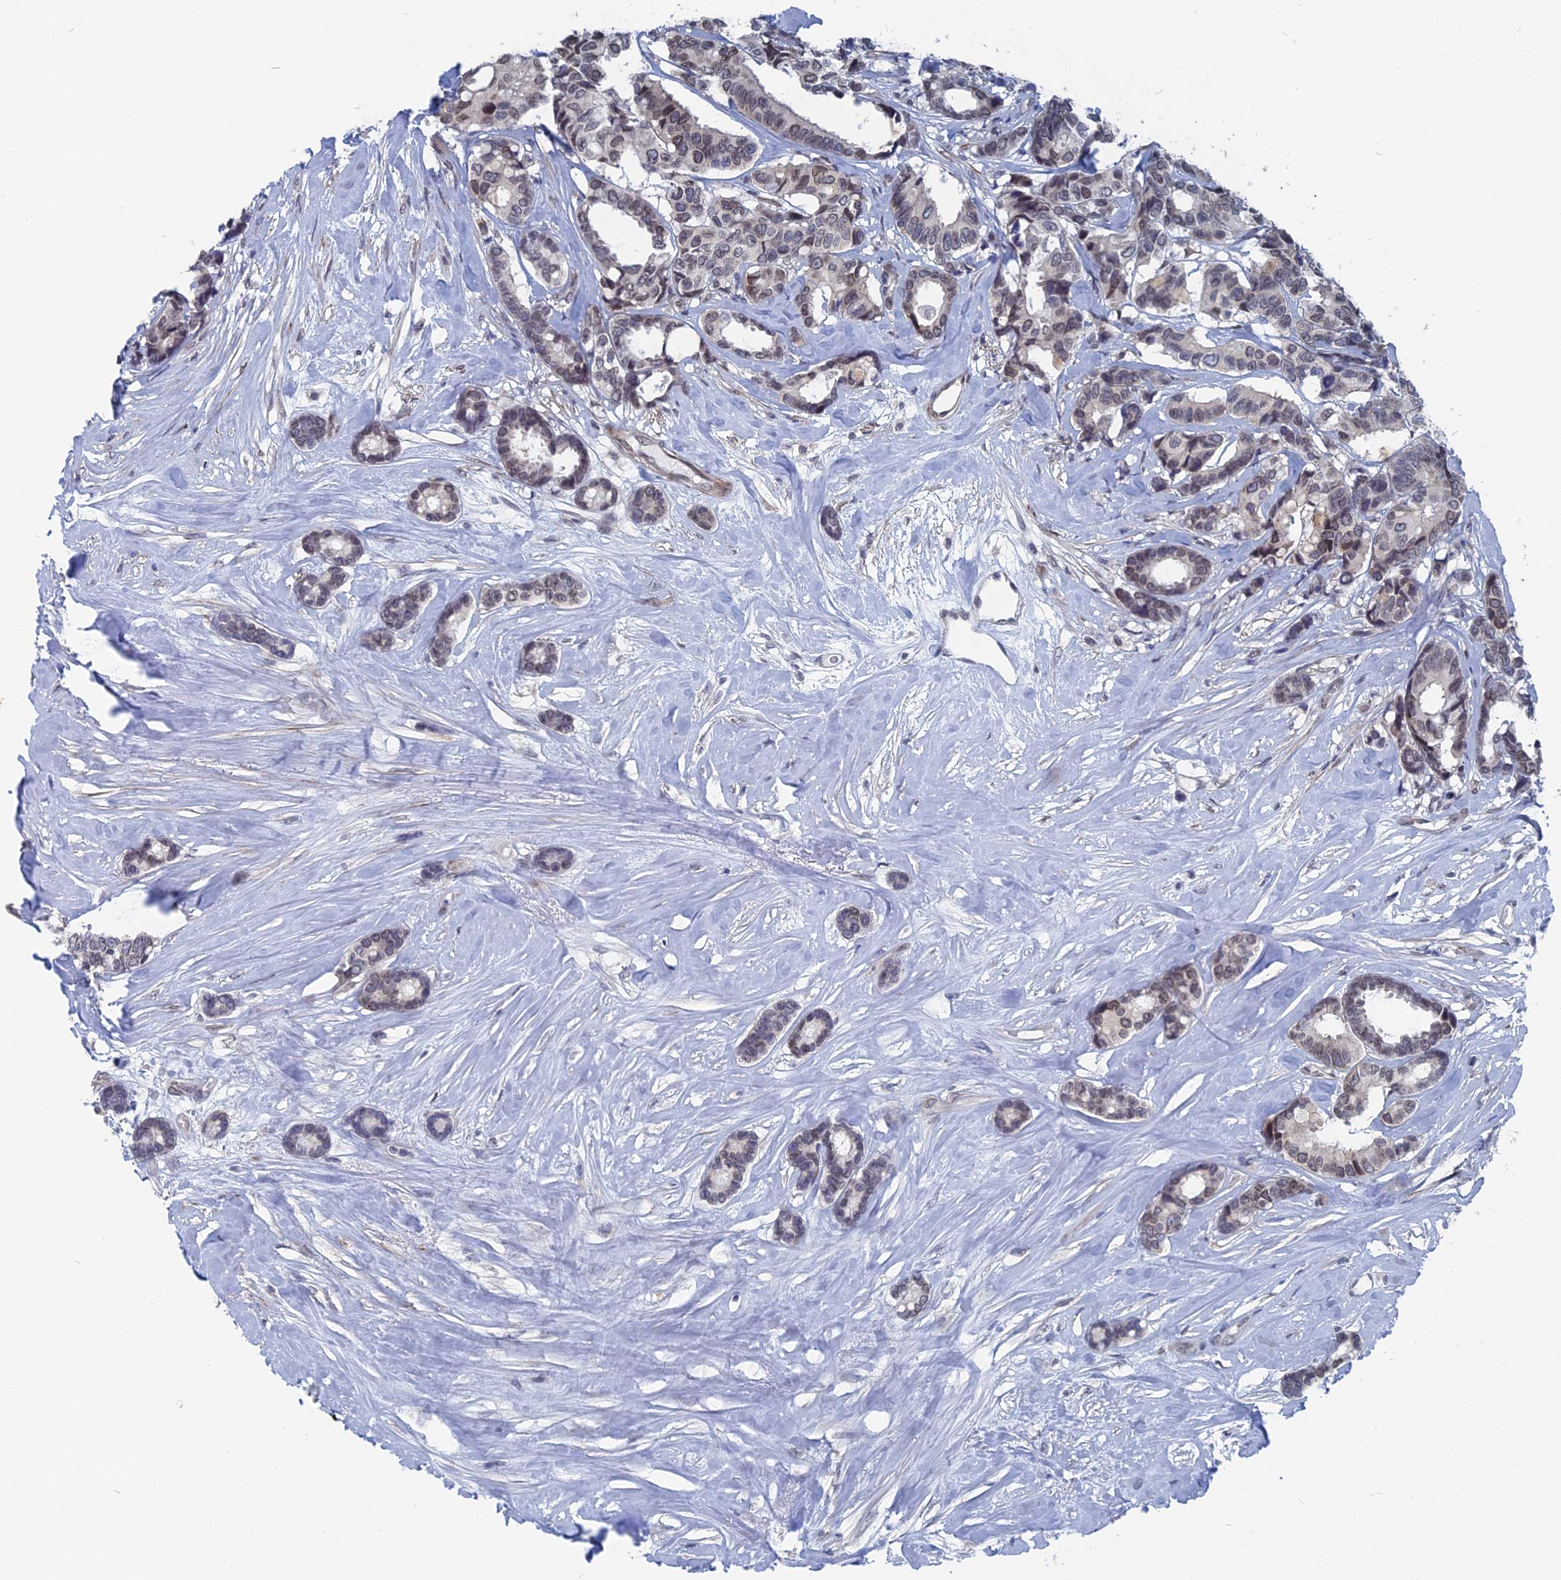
{"staining": {"intensity": "weak", "quantity": "<25%", "location": "nuclear"}, "tissue": "breast cancer", "cell_type": "Tumor cells", "image_type": "cancer", "snomed": [{"axis": "morphology", "description": "Duct carcinoma"}, {"axis": "topography", "description": "Breast"}], "caption": "High power microscopy histopathology image of an immunohistochemistry (IHC) micrograph of breast cancer, revealing no significant staining in tumor cells.", "gene": "MTRF1", "patient": {"sex": "female", "age": 87}}